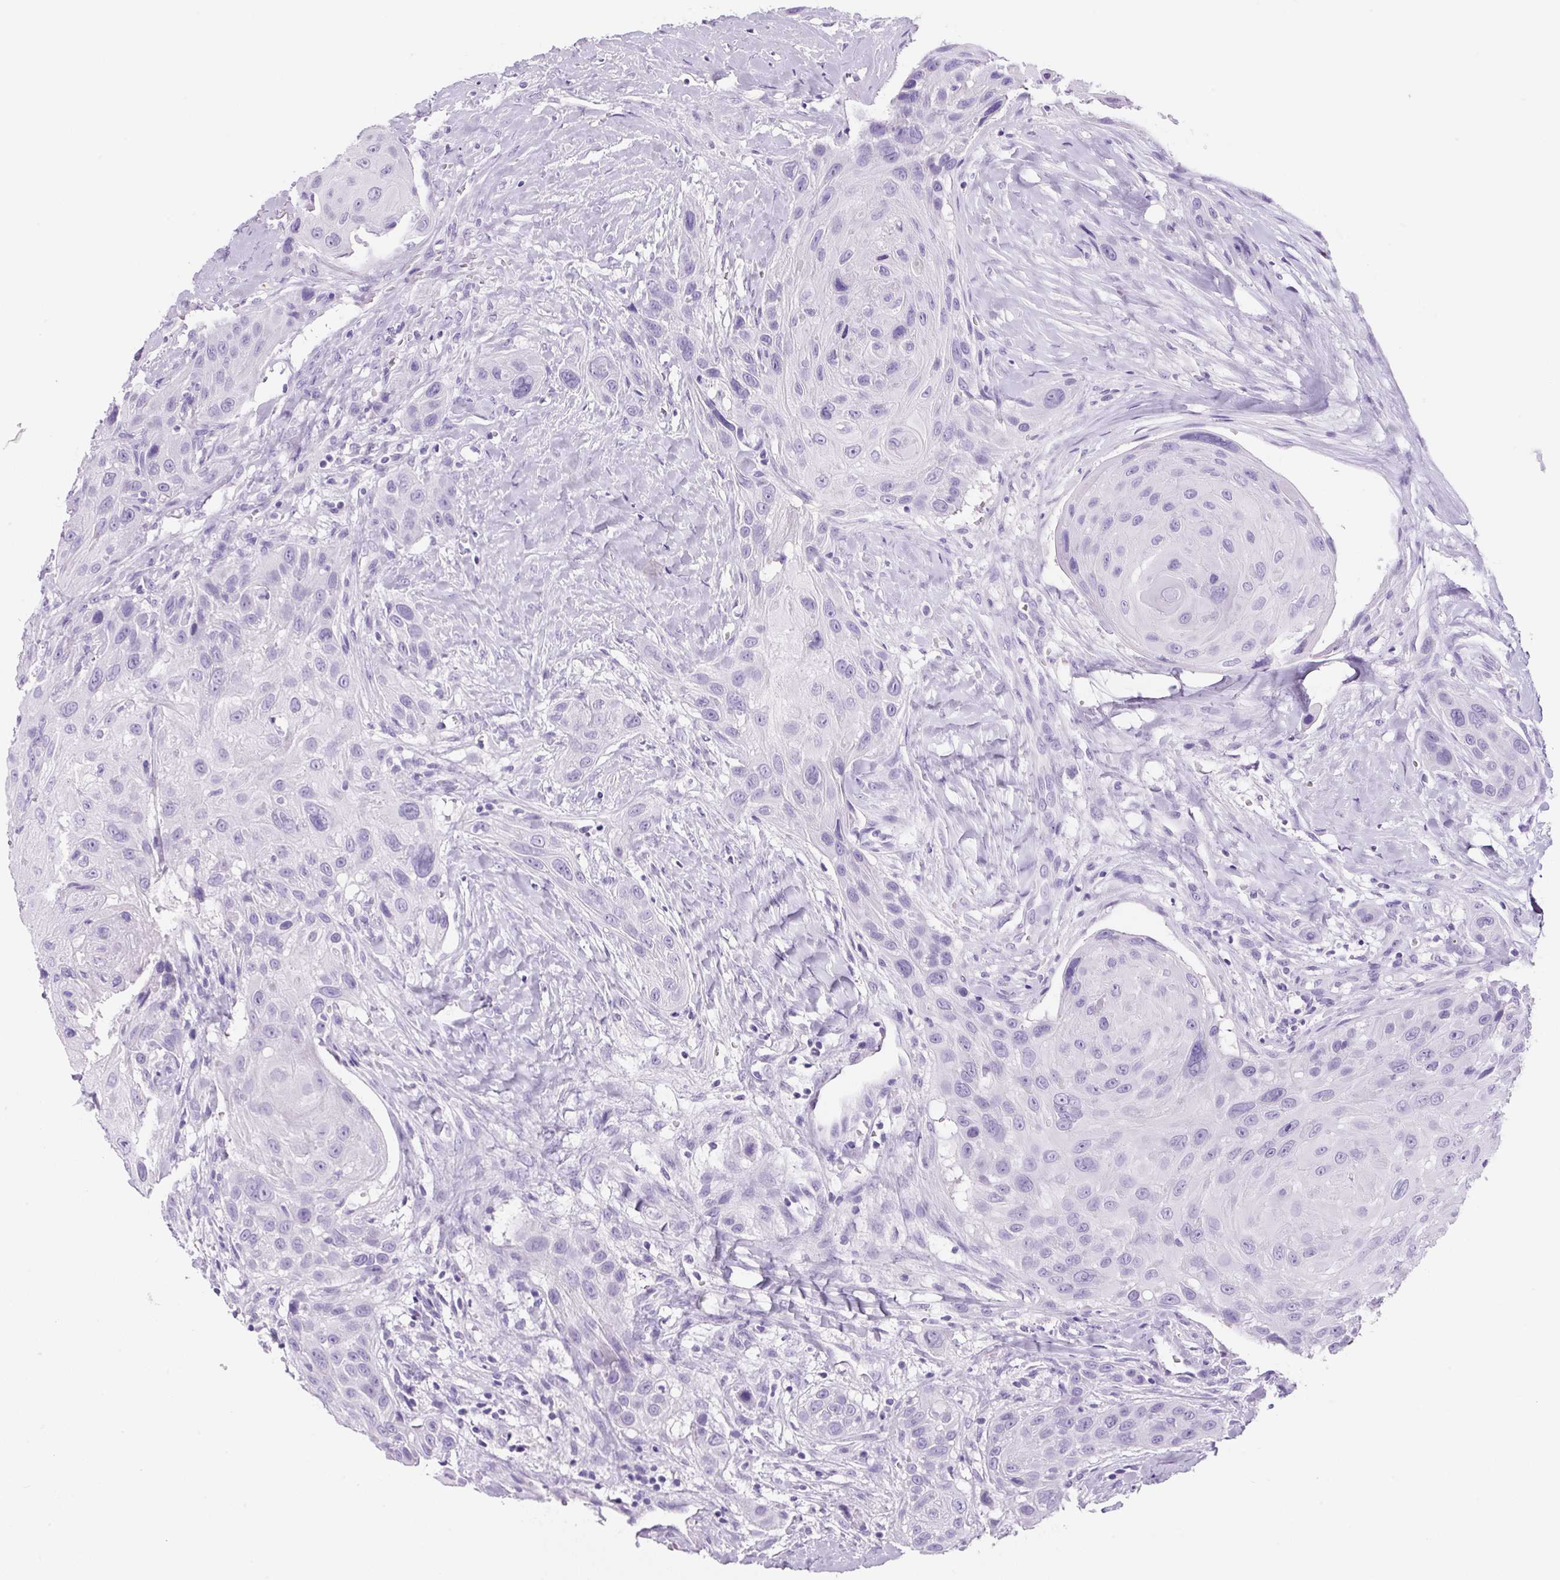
{"staining": {"intensity": "negative", "quantity": "none", "location": "none"}, "tissue": "head and neck cancer", "cell_type": "Tumor cells", "image_type": "cancer", "snomed": [{"axis": "morphology", "description": "Squamous cell carcinoma, NOS"}, {"axis": "topography", "description": "Head-Neck"}], "caption": "Tumor cells show no significant protein staining in squamous cell carcinoma (head and neck).", "gene": "PRRT1", "patient": {"sex": "male", "age": 81}}